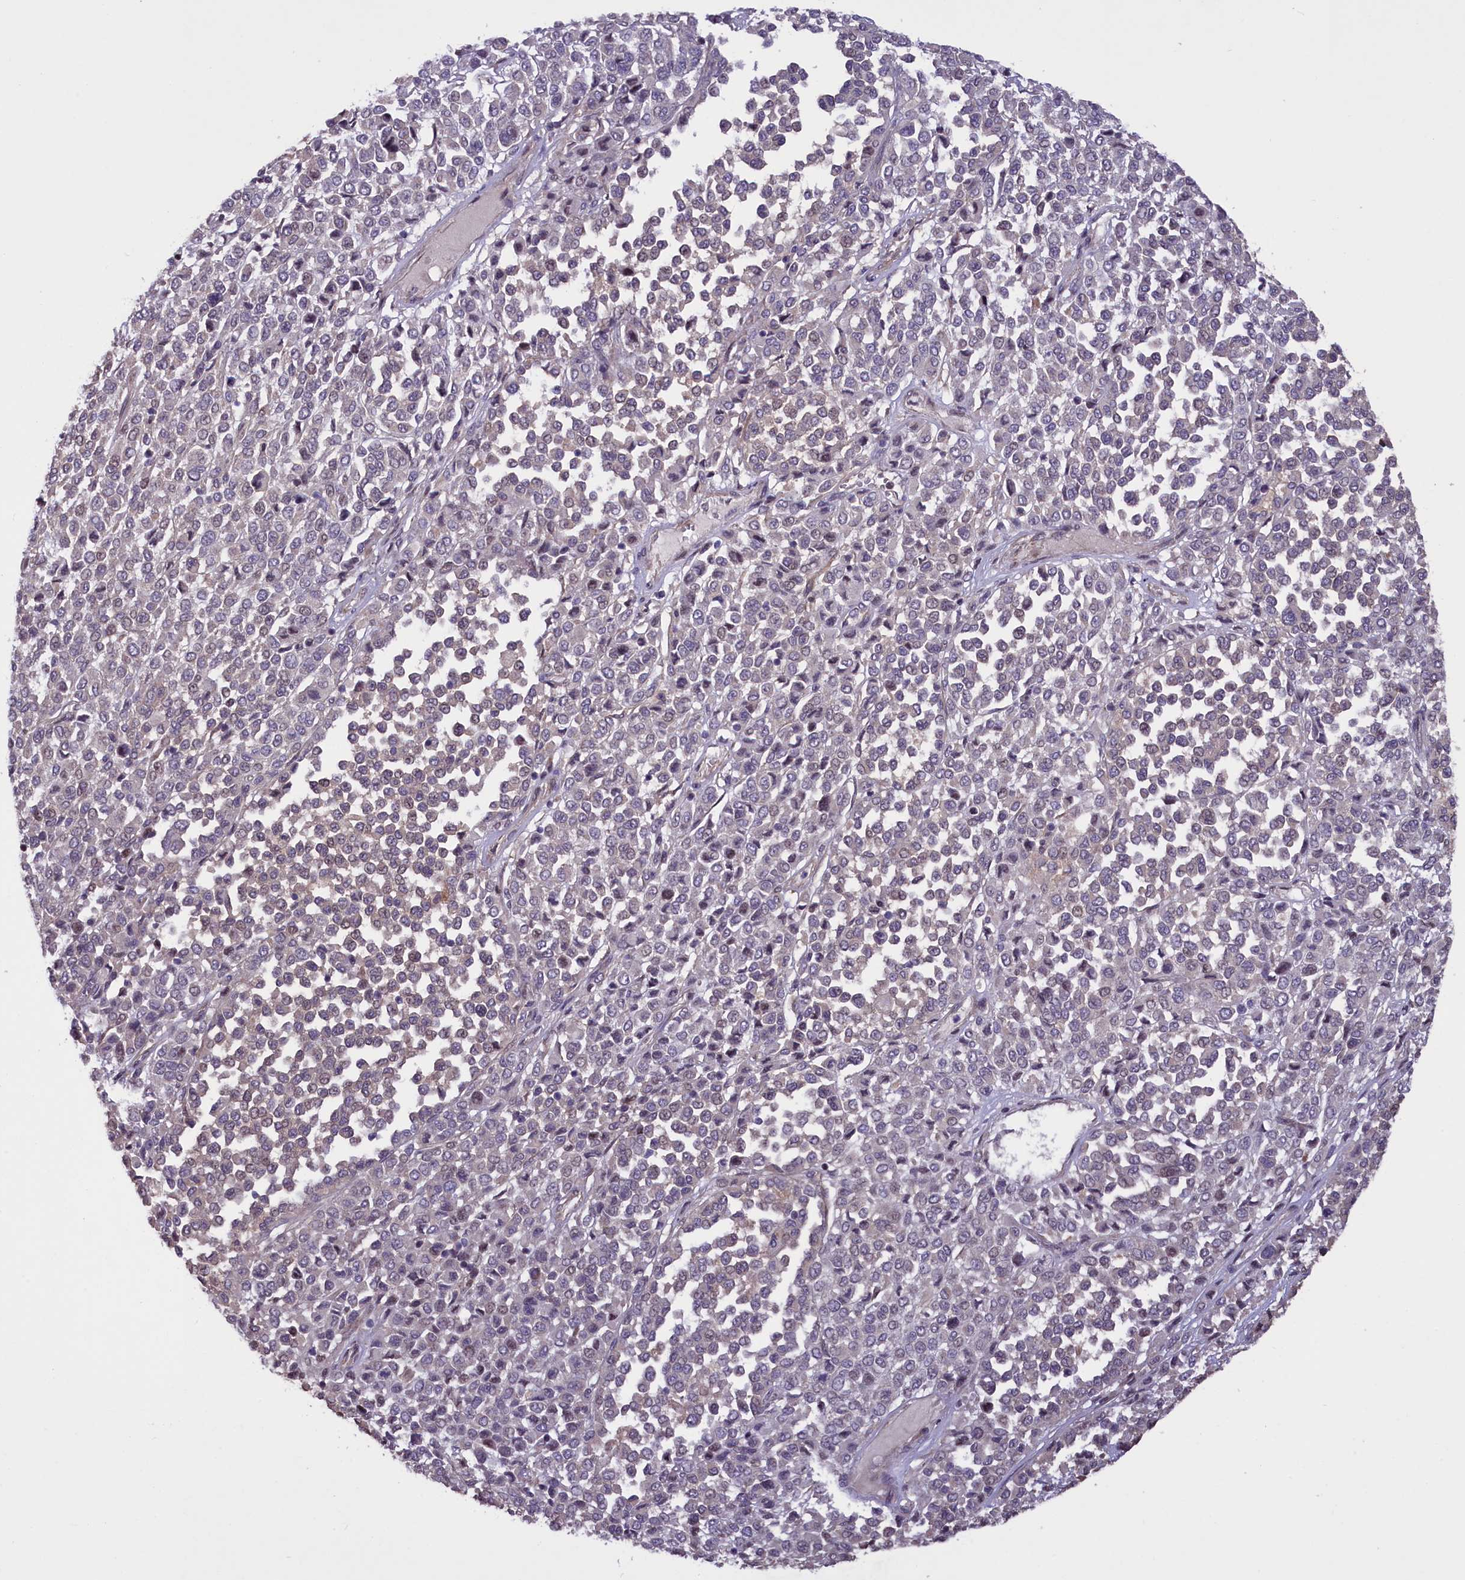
{"staining": {"intensity": "negative", "quantity": "none", "location": "none"}, "tissue": "melanoma", "cell_type": "Tumor cells", "image_type": "cancer", "snomed": [{"axis": "morphology", "description": "Malignant melanoma, Metastatic site"}, {"axis": "topography", "description": "Pancreas"}], "caption": "Tumor cells show no significant positivity in melanoma.", "gene": "MAN2C1", "patient": {"sex": "female", "age": 30}}